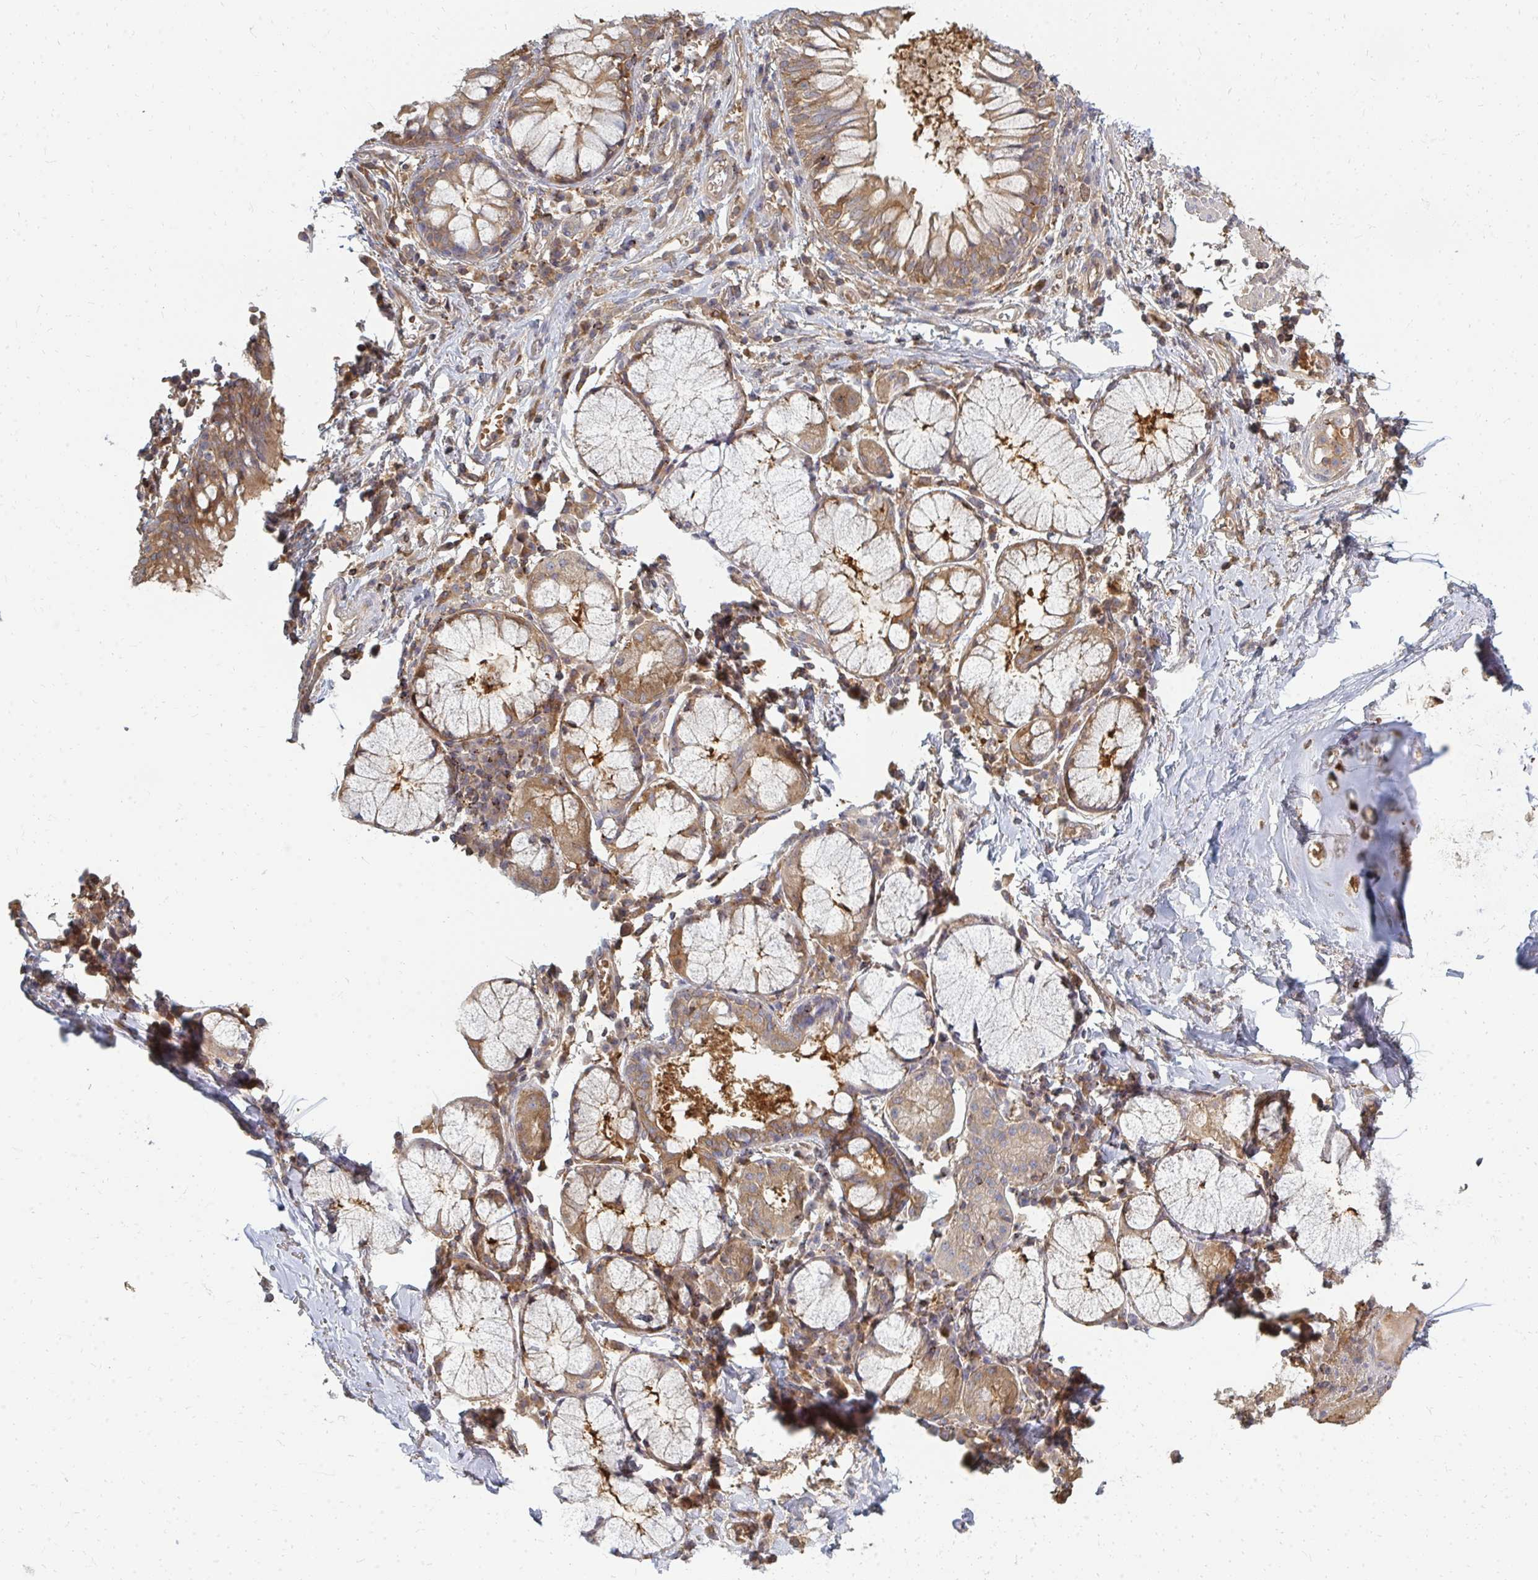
{"staining": {"intensity": "weak", "quantity": ">75%", "location": "cytoplasmic/membranous"}, "tissue": "bronchus", "cell_type": "Respiratory epithelial cells", "image_type": "normal", "snomed": [{"axis": "morphology", "description": "Normal tissue, NOS"}, {"axis": "topography", "description": "Lymph node"}, {"axis": "topography", "description": "Bronchus"}], "caption": "DAB immunohistochemical staining of benign bronchus displays weak cytoplasmic/membranous protein expression in approximately >75% of respiratory epithelial cells.", "gene": "ZNF285", "patient": {"sex": "male", "age": 56}}